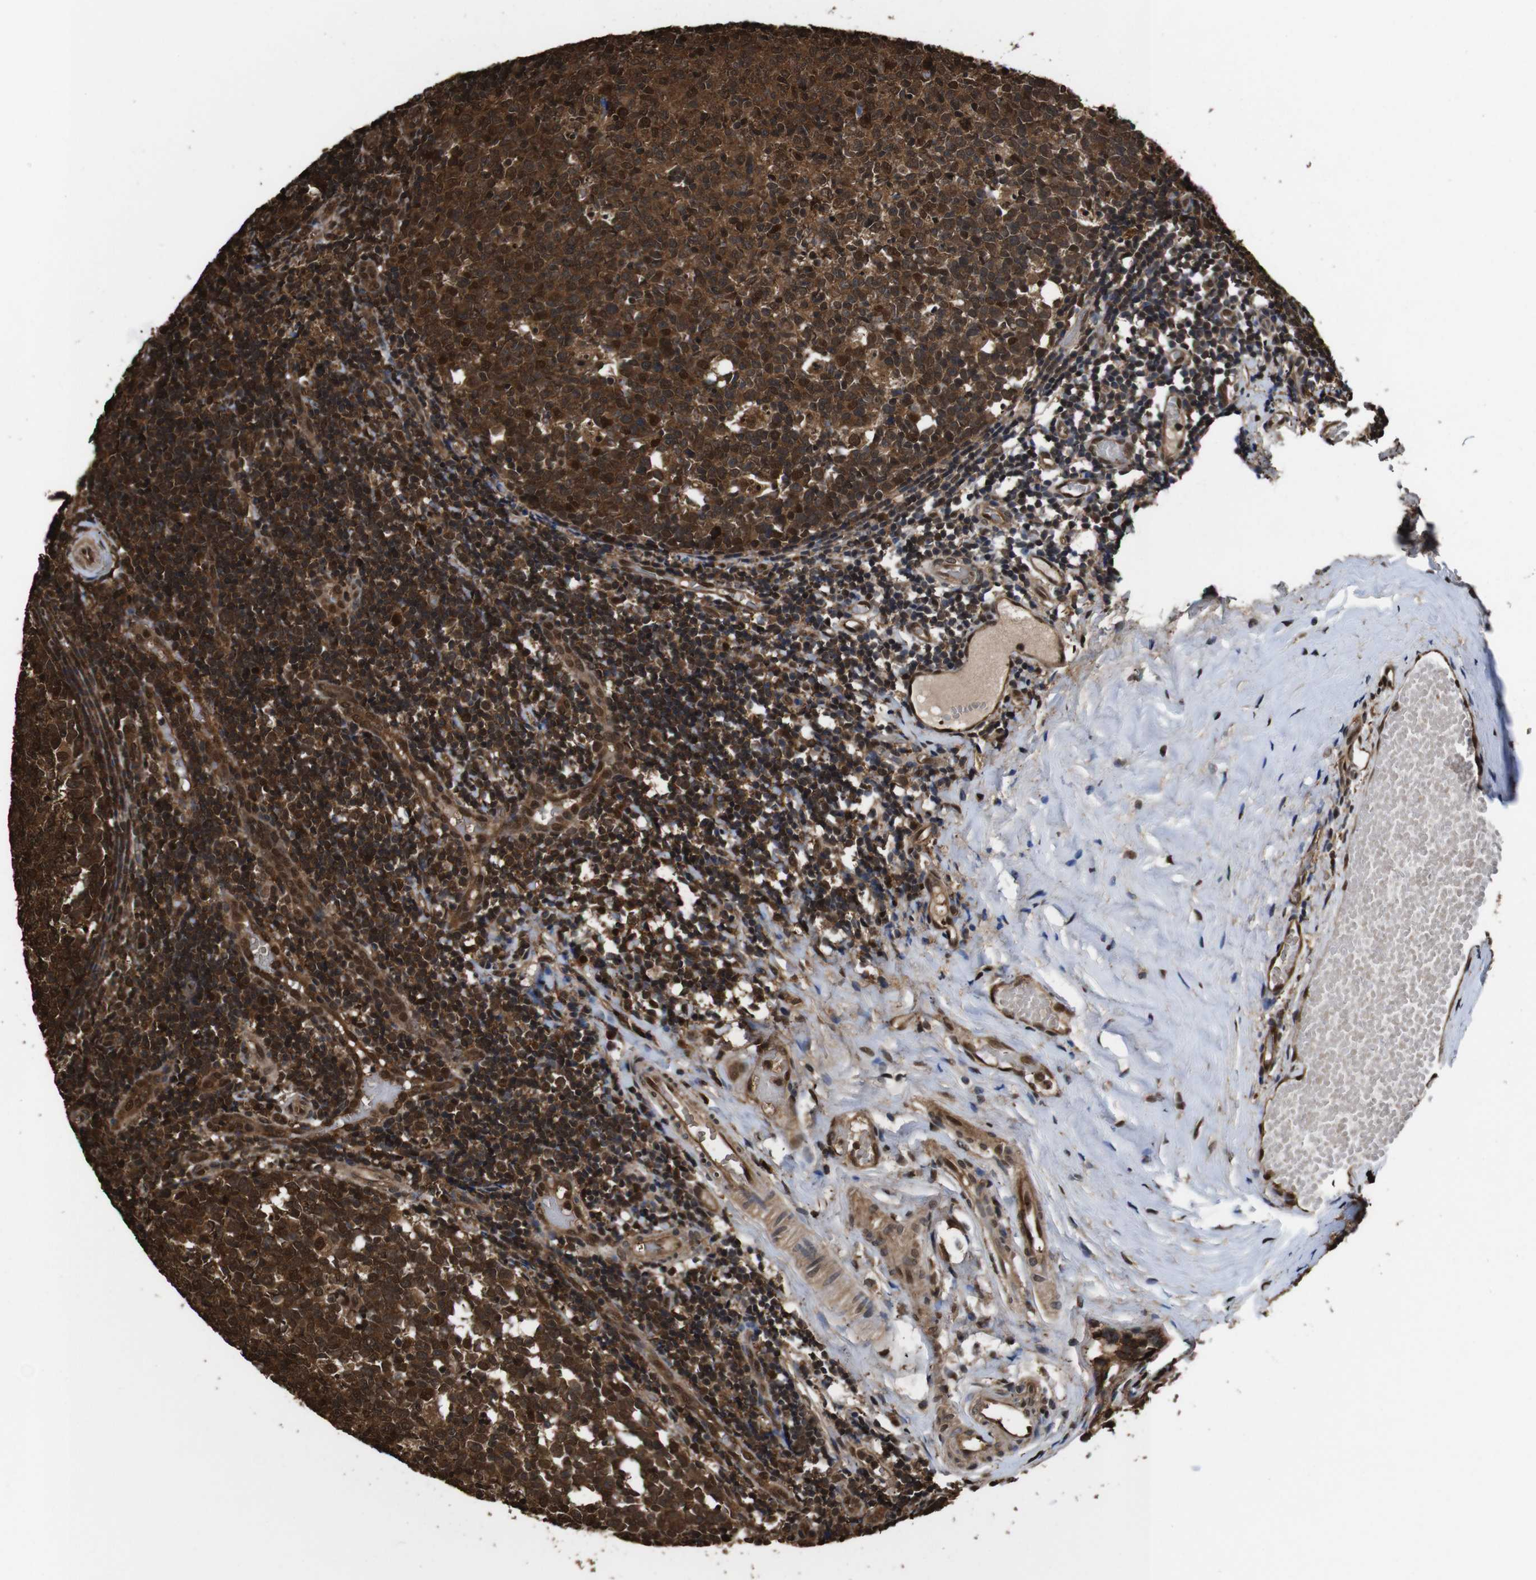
{"staining": {"intensity": "strong", "quantity": ">75%", "location": "cytoplasmic/membranous,nuclear"}, "tissue": "tonsil", "cell_type": "Germinal center cells", "image_type": "normal", "snomed": [{"axis": "morphology", "description": "Normal tissue, NOS"}, {"axis": "topography", "description": "Tonsil"}], "caption": "DAB (3,3'-diaminobenzidine) immunohistochemical staining of unremarkable tonsil demonstrates strong cytoplasmic/membranous,nuclear protein staining in about >75% of germinal center cells.", "gene": "VCP", "patient": {"sex": "female", "age": 19}}